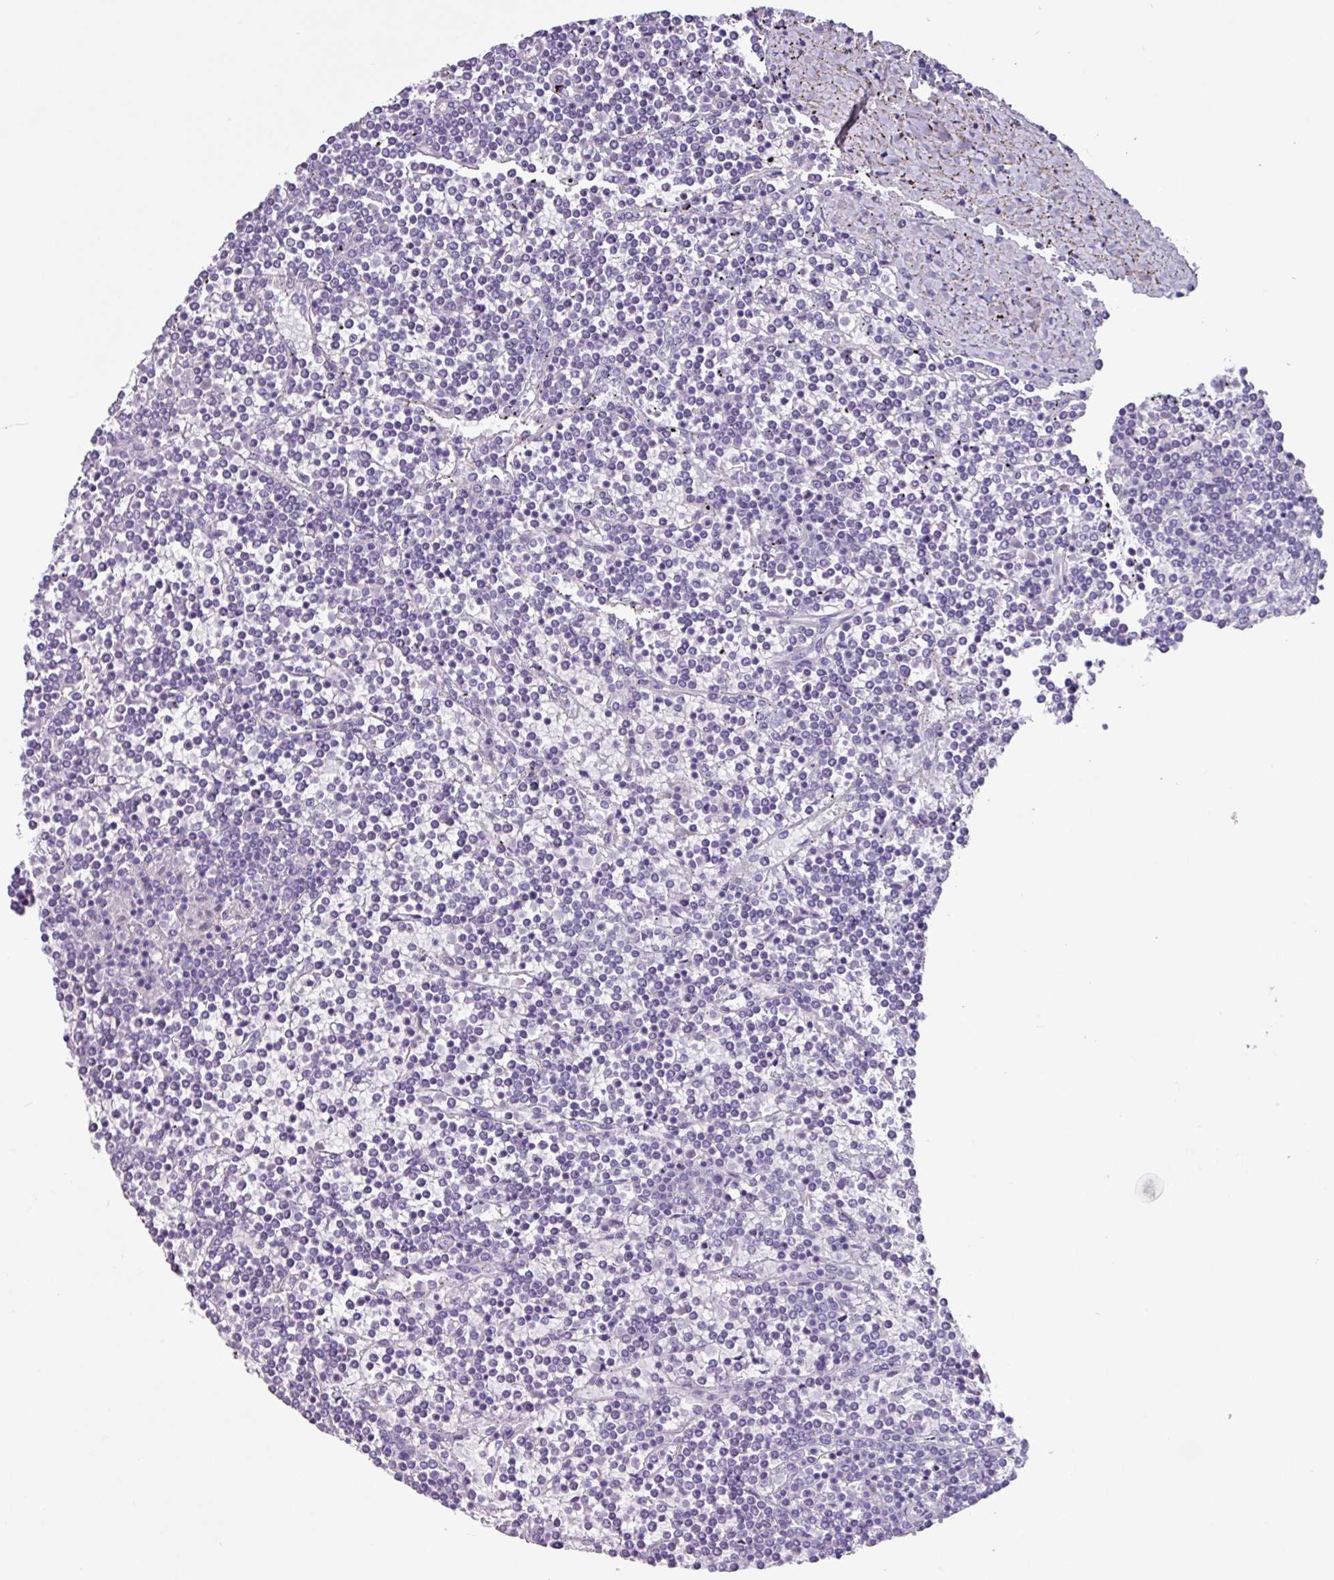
{"staining": {"intensity": "negative", "quantity": "none", "location": "none"}, "tissue": "lymphoma", "cell_type": "Tumor cells", "image_type": "cancer", "snomed": [{"axis": "morphology", "description": "Malignant lymphoma, non-Hodgkin's type, Low grade"}, {"axis": "topography", "description": "Spleen"}], "caption": "Tumor cells show no significant protein positivity in low-grade malignant lymphoma, non-Hodgkin's type. Nuclei are stained in blue.", "gene": "OTX1", "patient": {"sex": "female", "age": 19}}